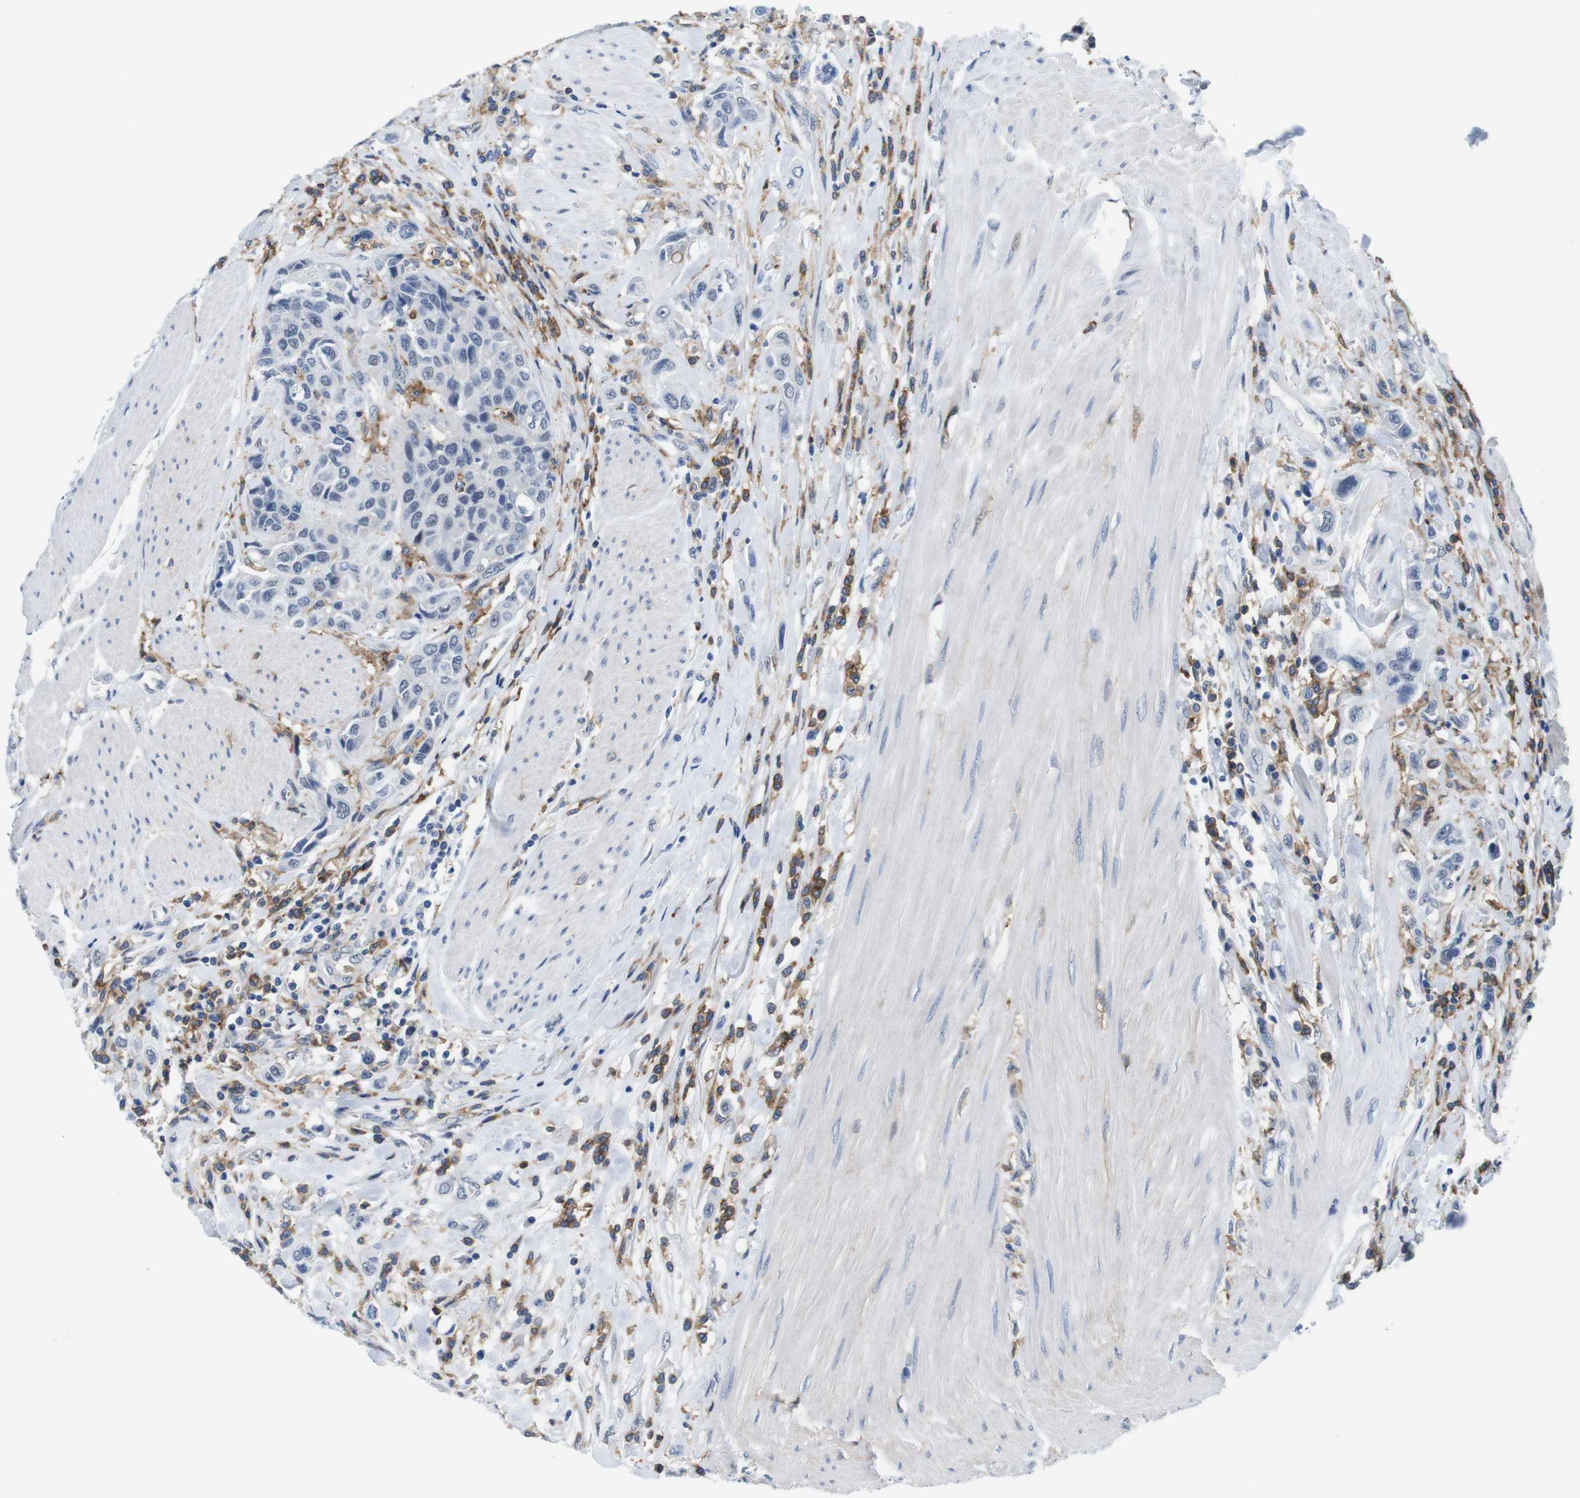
{"staining": {"intensity": "negative", "quantity": "none", "location": "none"}, "tissue": "urothelial cancer", "cell_type": "Tumor cells", "image_type": "cancer", "snomed": [{"axis": "morphology", "description": "Urothelial carcinoma, High grade"}, {"axis": "topography", "description": "Urinary bladder"}], "caption": "Protein analysis of urothelial carcinoma (high-grade) exhibits no significant positivity in tumor cells.", "gene": "CD300C", "patient": {"sex": "male", "age": 50}}